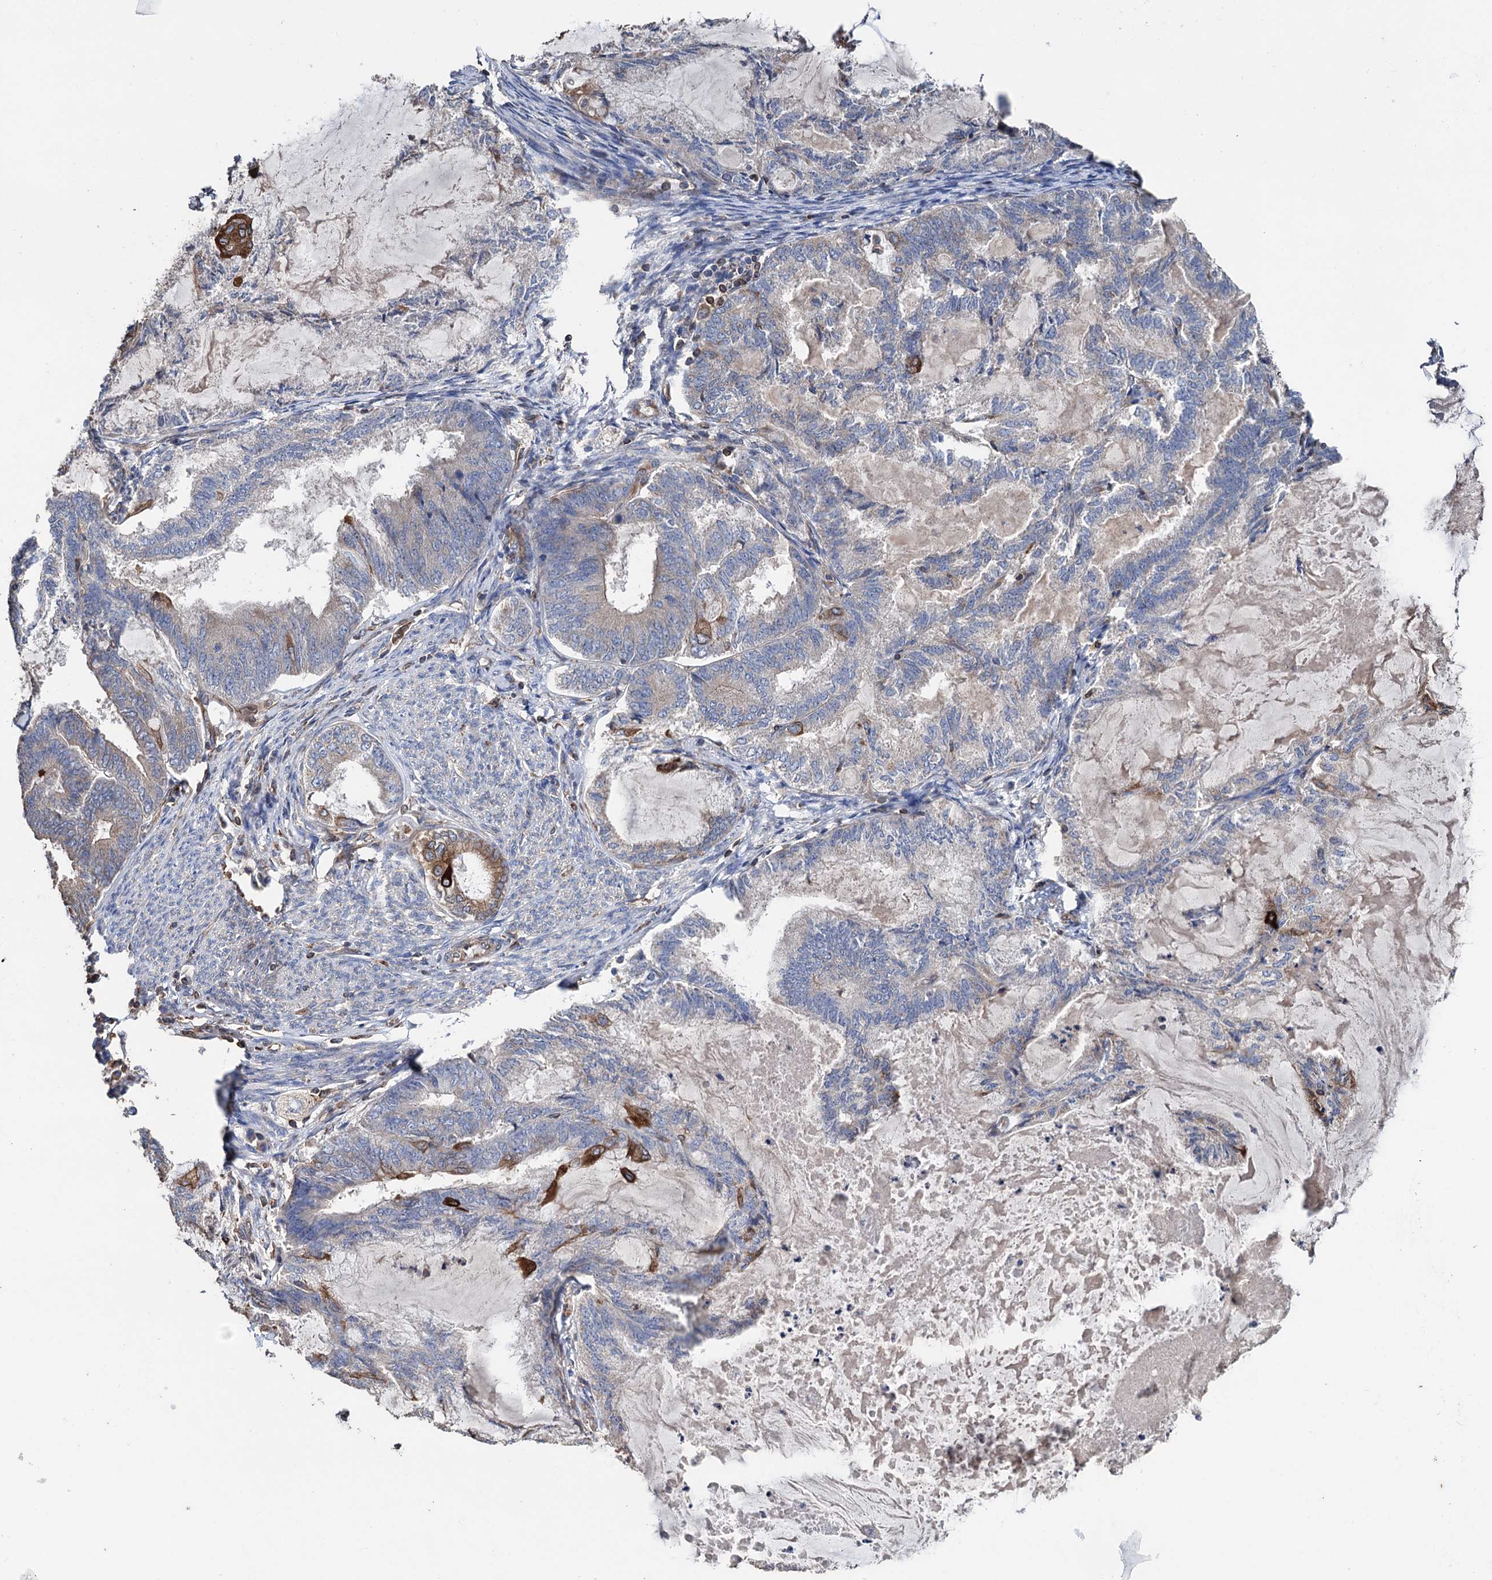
{"staining": {"intensity": "strong", "quantity": "<25%", "location": "cytoplasmic/membranous"}, "tissue": "endometrial cancer", "cell_type": "Tumor cells", "image_type": "cancer", "snomed": [{"axis": "morphology", "description": "Adenocarcinoma, NOS"}, {"axis": "topography", "description": "Endometrium"}], "caption": "Brown immunohistochemical staining in endometrial cancer (adenocarcinoma) demonstrates strong cytoplasmic/membranous expression in approximately <25% of tumor cells. (Brightfield microscopy of DAB IHC at high magnification).", "gene": "STING1", "patient": {"sex": "female", "age": 86}}